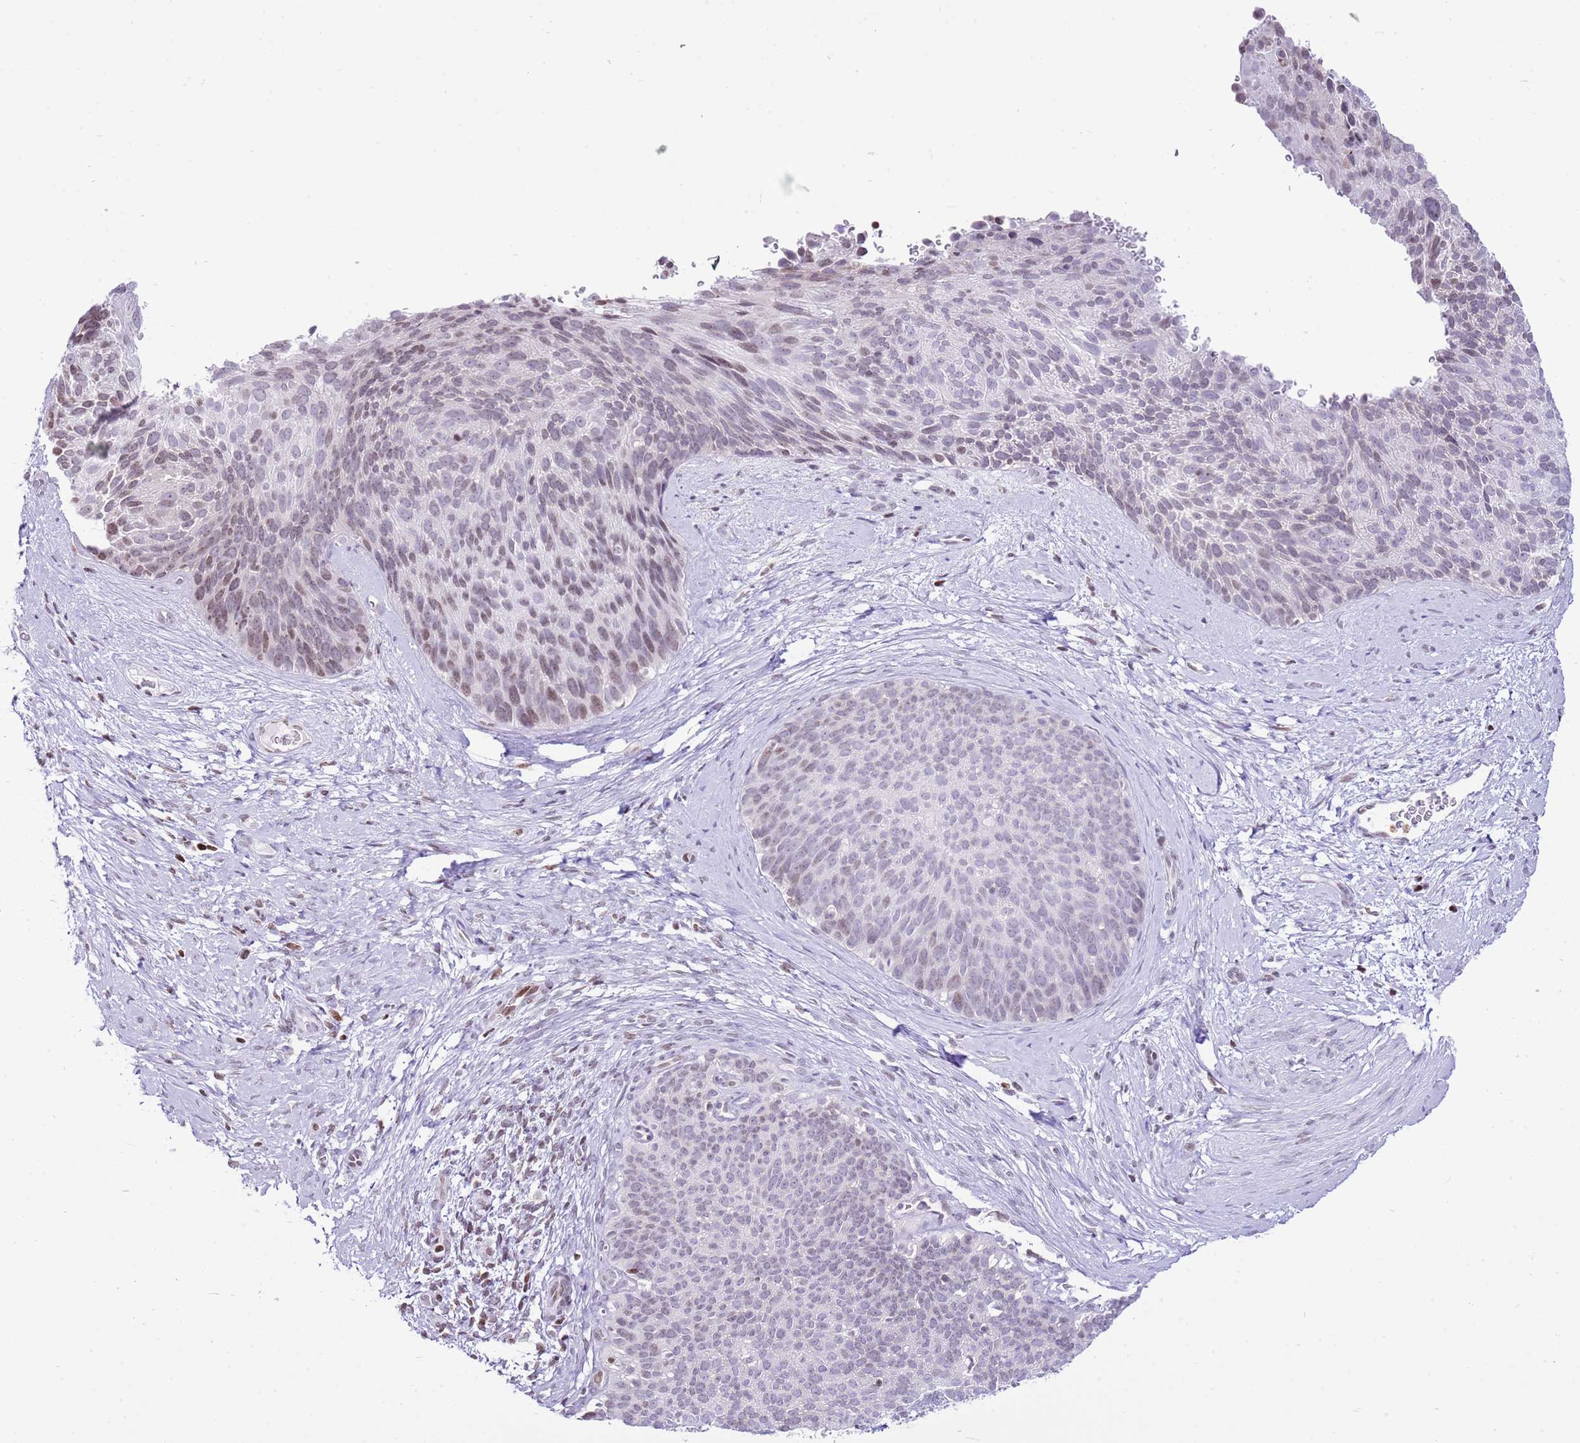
{"staining": {"intensity": "weak", "quantity": "<25%", "location": "nuclear"}, "tissue": "cervical cancer", "cell_type": "Tumor cells", "image_type": "cancer", "snomed": [{"axis": "morphology", "description": "Squamous cell carcinoma, NOS"}, {"axis": "topography", "description": "Cervix"}], "caption": "Tumor cells are negative for protein expression in human cervical squamous cell carcinoma.", "gene": "PRR15", "patient": {"sex": "female", "age": 80}}